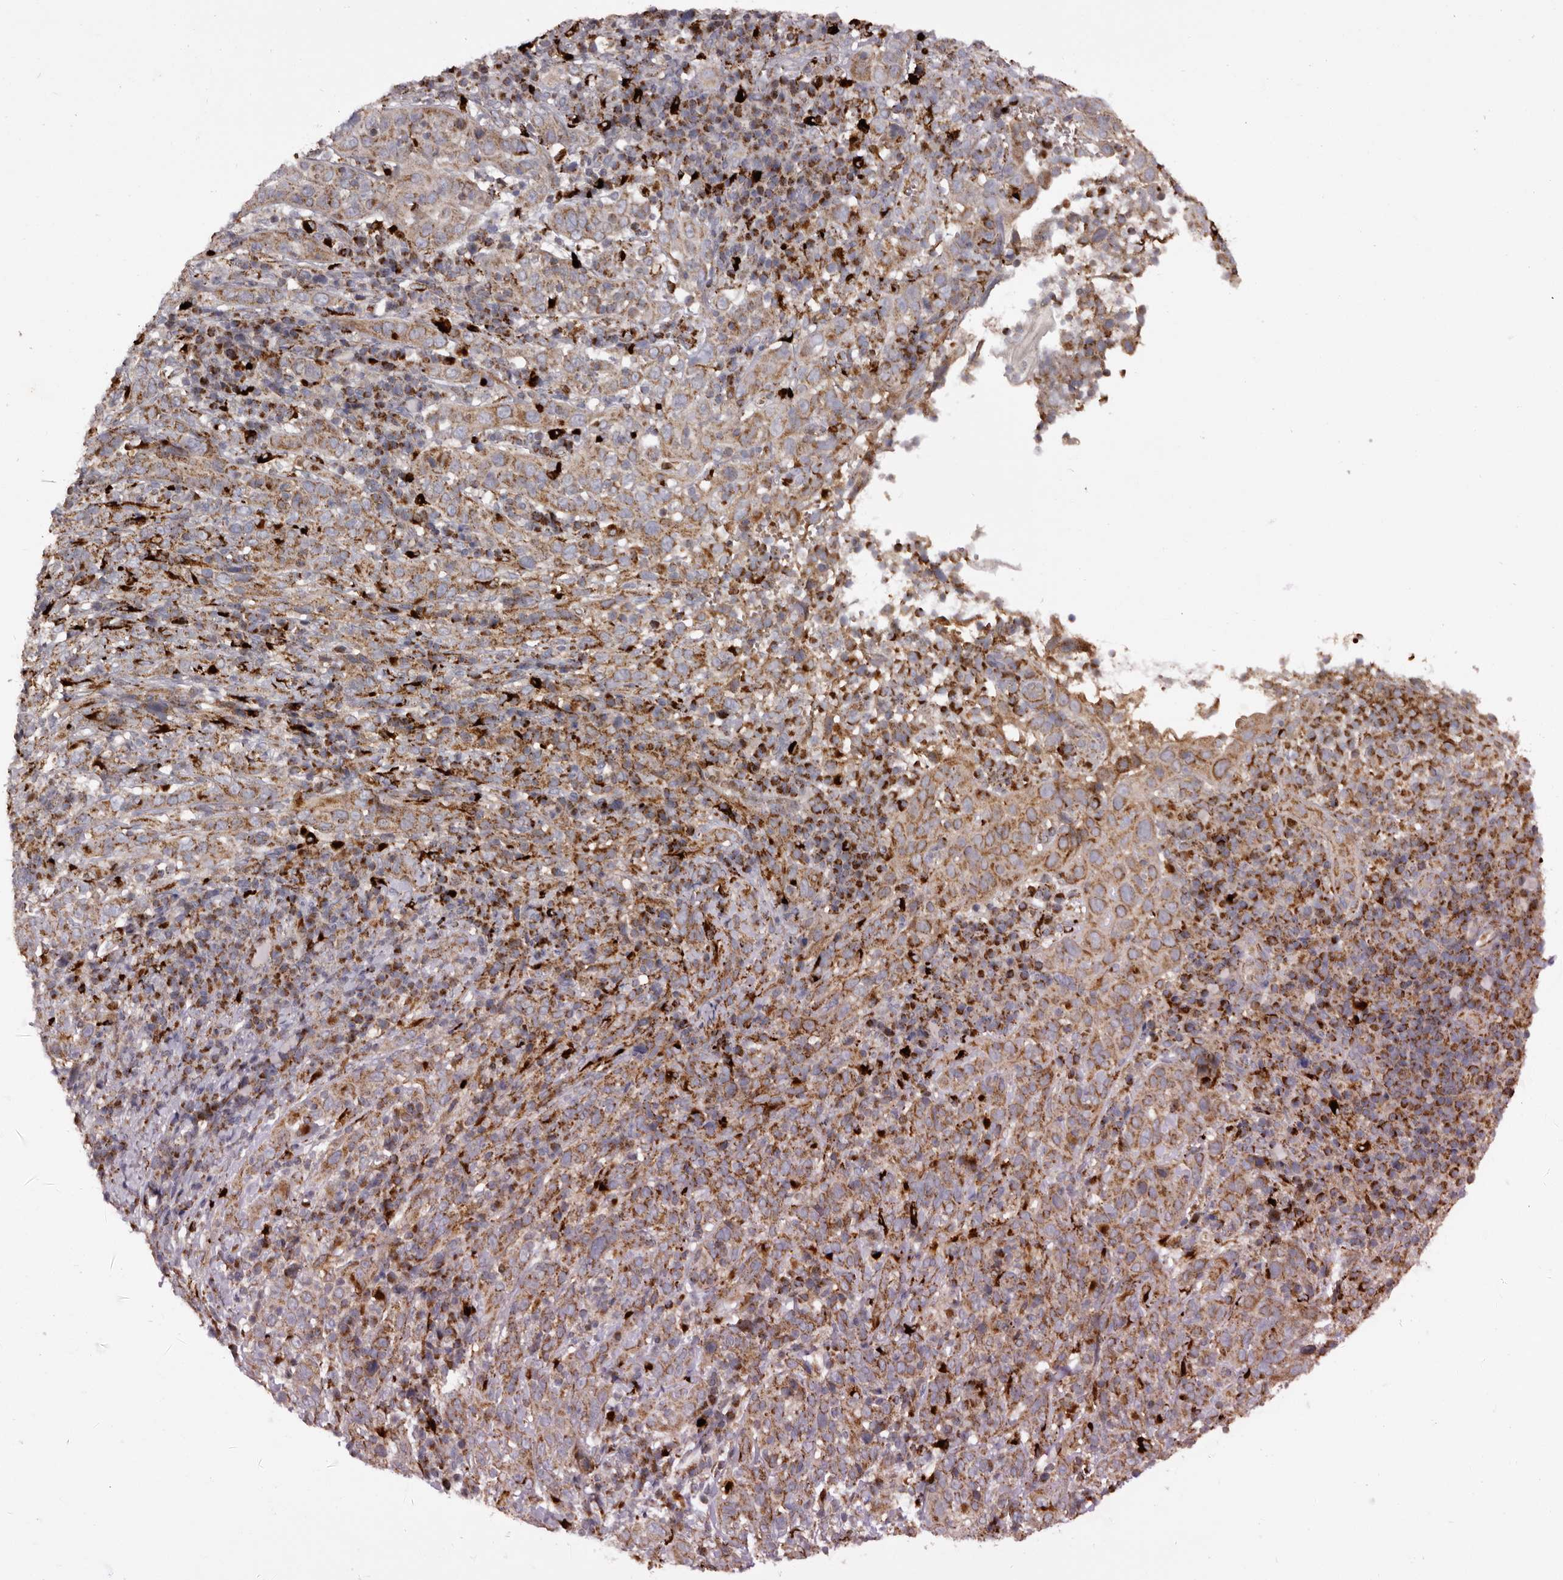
{"staining": {"intensity": "moderate", "quantity": ">75%", "location": "cytoplasmic/membranous"}, "tissue": "cervical cancer", "cell_type": "Tumor cells", "image_type": "cancer", "snomed": [{"axis": "morphology", "description": "Squamous cell carcinoma, NOS"}, {"axis": "topography", "description": "Cervix"}], "caption": "This is a micrograph of IHC staining of cervical cancer (squamous cell carcinoma), which shows moderate staining in the cytoplasmic/membranous of tumor cells.", "gene": "MECR", "patient": {"sex": "female", "age": 46}}